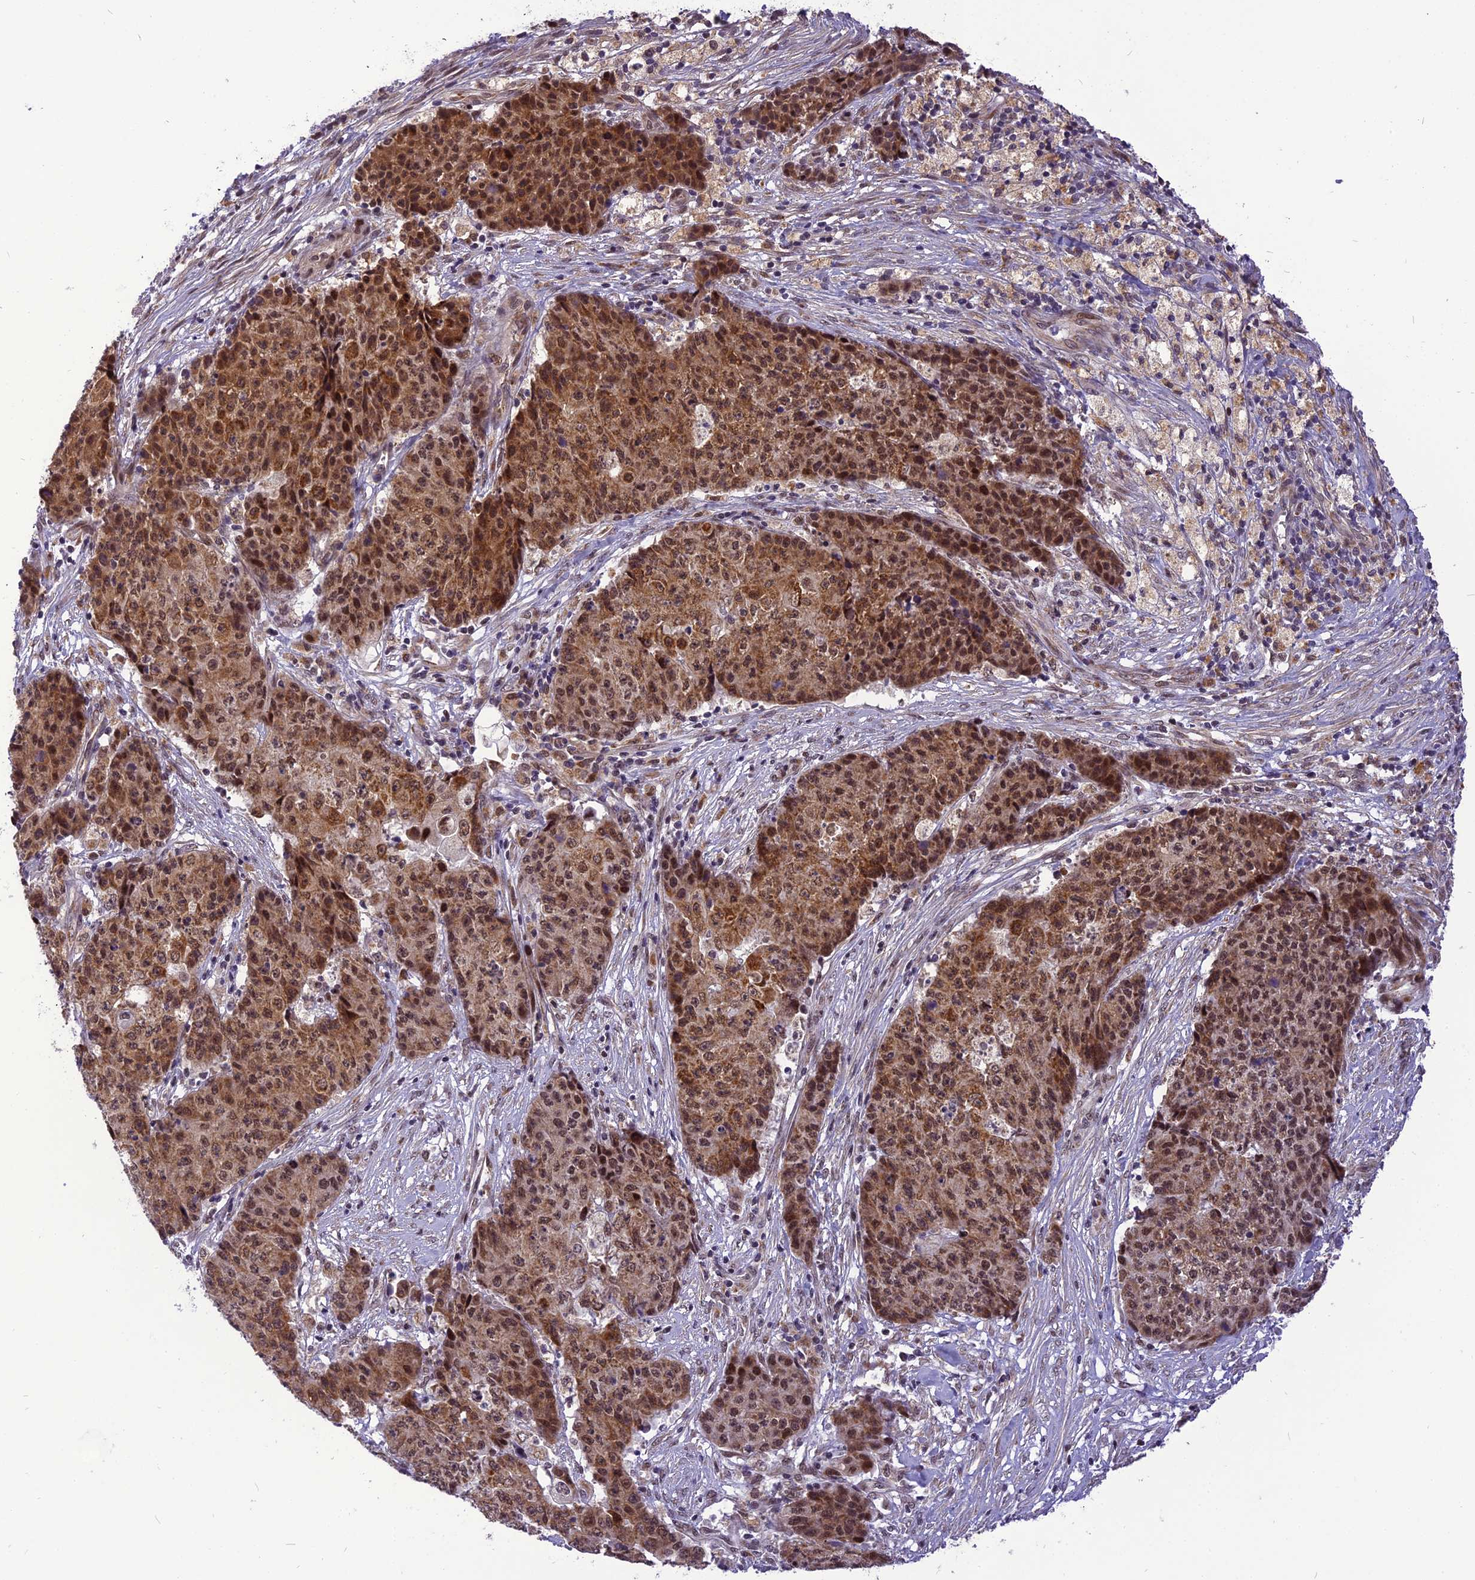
{"staining": {"intensity": "moderate", "quantity": ">75%", "location": "cytoplasmic/membranous,nuclear"}, "tissue": "ovarian cancer", "cell_type": "Tumor cells", "image_type": "cancer", "snomed": [{"axis": "morphology", "description": "Carcinoma, endometroid"}, {"axis": "topography", "description": "Ovary"}], "caption": "An image showing moderate cytoplasmic/membranous and nuclear expression in approximately >75% of tumor cells in ovarian endometroid carcinoma, as visualized by brown immunohistochemical staining.", "gene": "CMC1", "patient": {"sex": "female", "age": 42}}